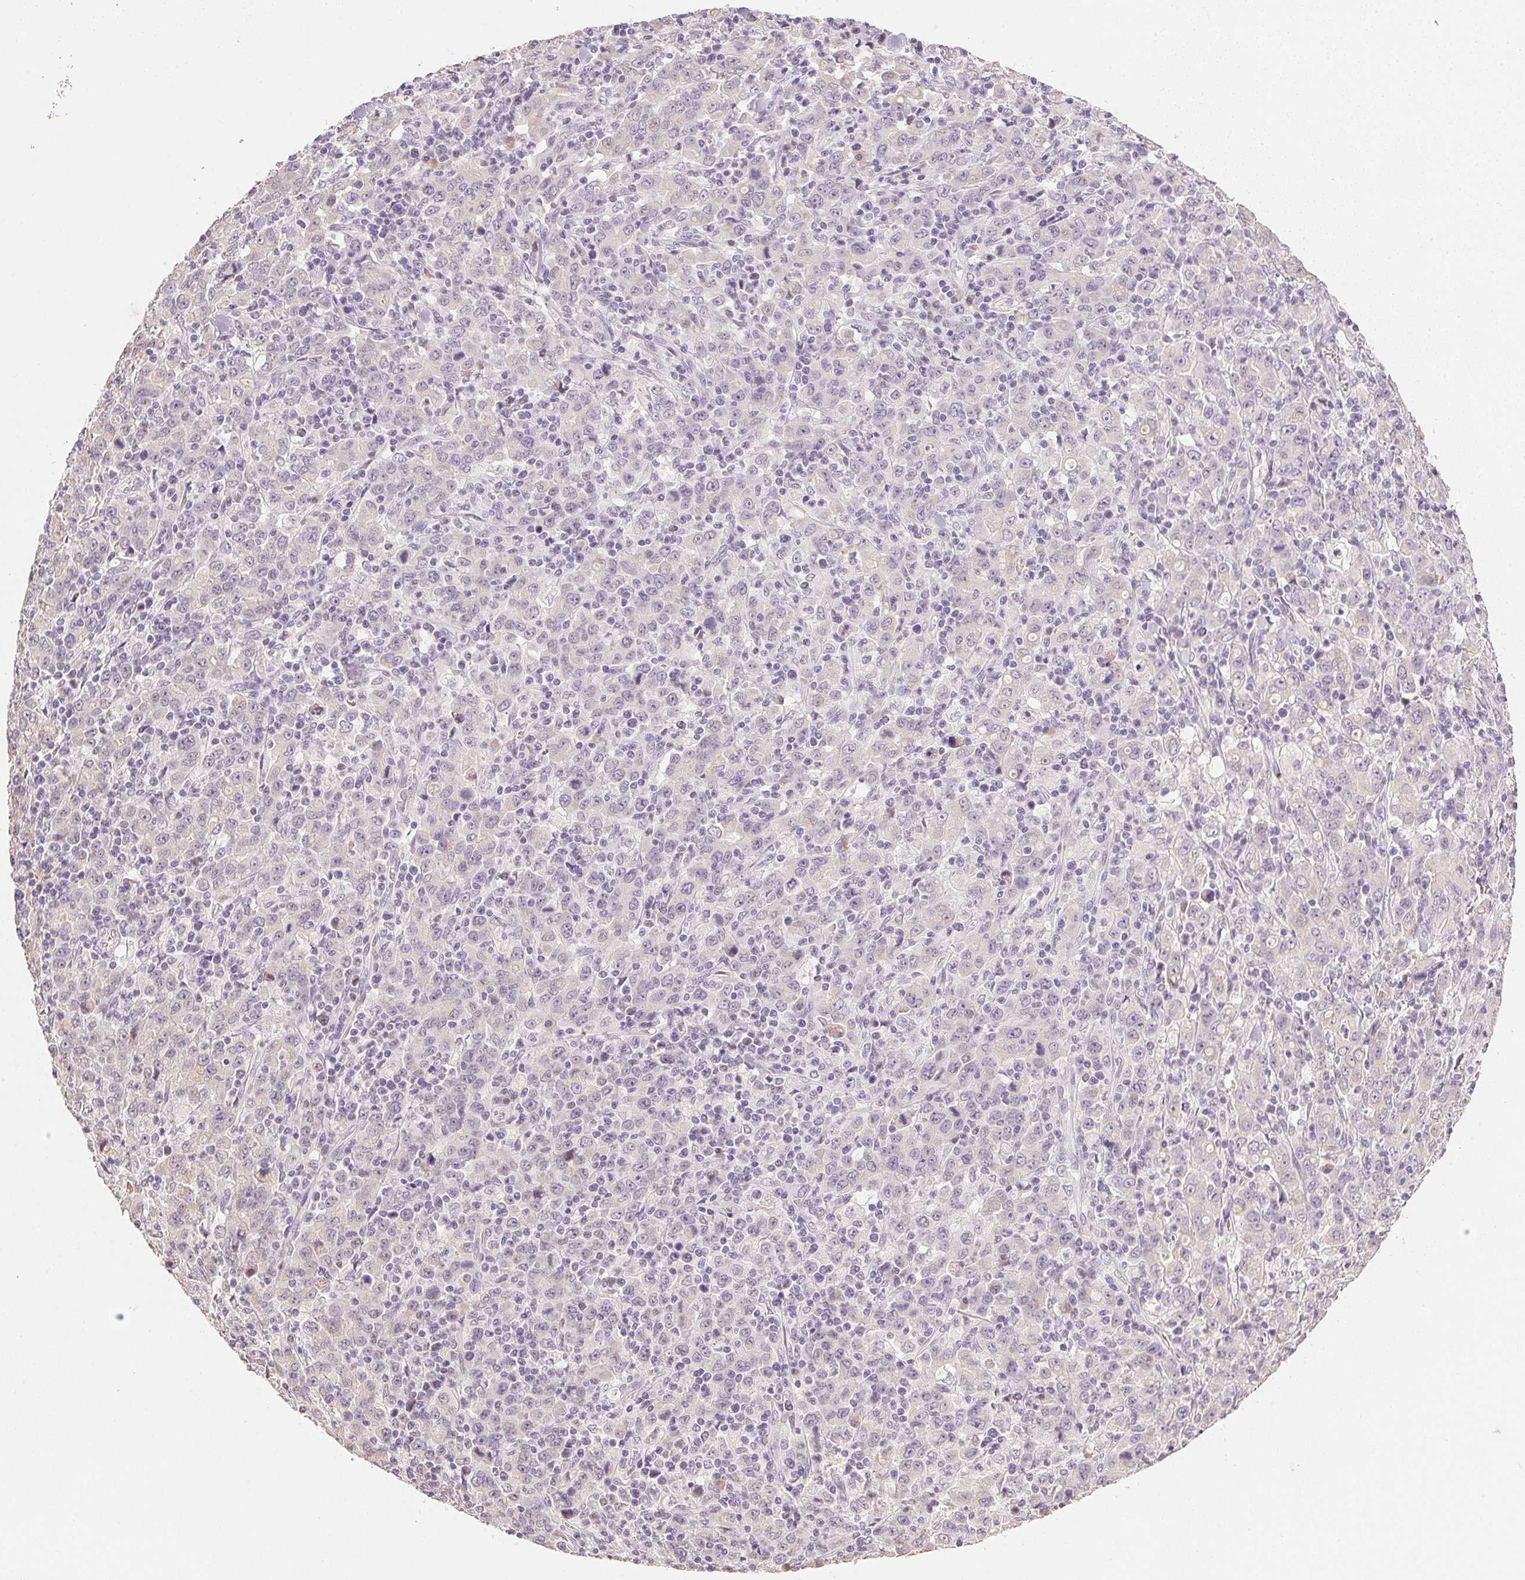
{"staining": {"intensity": "negative", "quantity": "none", "location": "none"}, "tissue": "stomach cancer", "cell_type": "Tumor cells", "image_type": "cancer", "snomed": [{"axis": "morphology", "description": "Adenocarcinoma, NOS"}, {"axis": "topography", "description": "Stomach, upper"}], "caption": "Tumor cells are negative for protein expression in human stomach cancer. (DAB (3,3'-diaminobenzidine) immunohistochemistry, high magnification).", "gene": "DHCR24", "patient": {"sex": "male", "age": 69}}